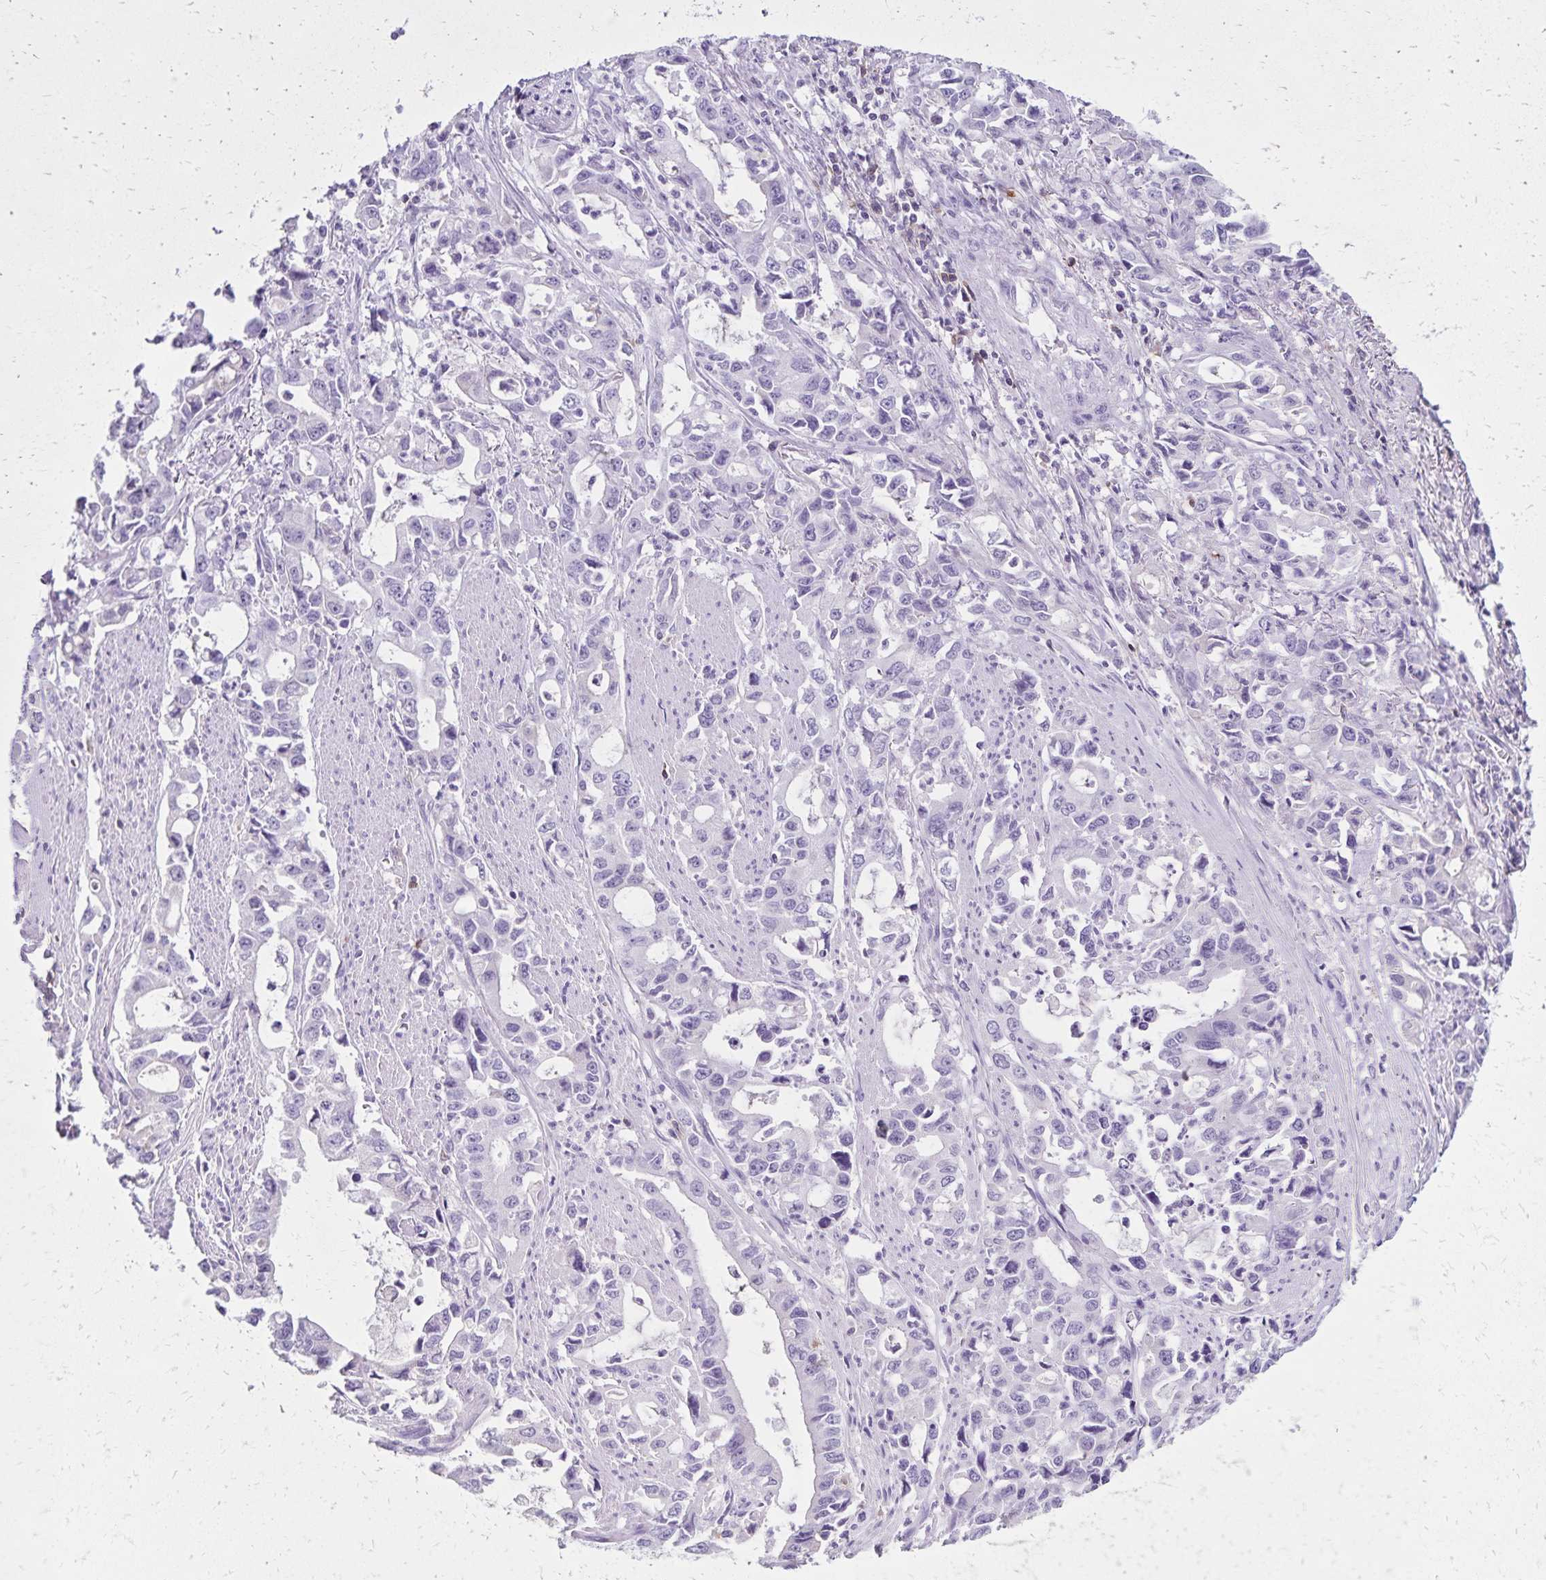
{"staining": {"intensity": "negative", "quantity": "none", "location": "none"}, "tissue": "stomach cancer", "cell_type": "Tumor cells", "image_type": "cancer", "snomed": [{"axis": "morphology", "description": "Adenocarcinoma, NOS"}, {"axis": "topography", "description": "Stomach, upper"}], "caption": "Protein analysis of stomach adenocarcinoma demonstrates no significant expression in tumor cells.", "gene": "CD27", "patient": {"sex": "male", "age": 85}}